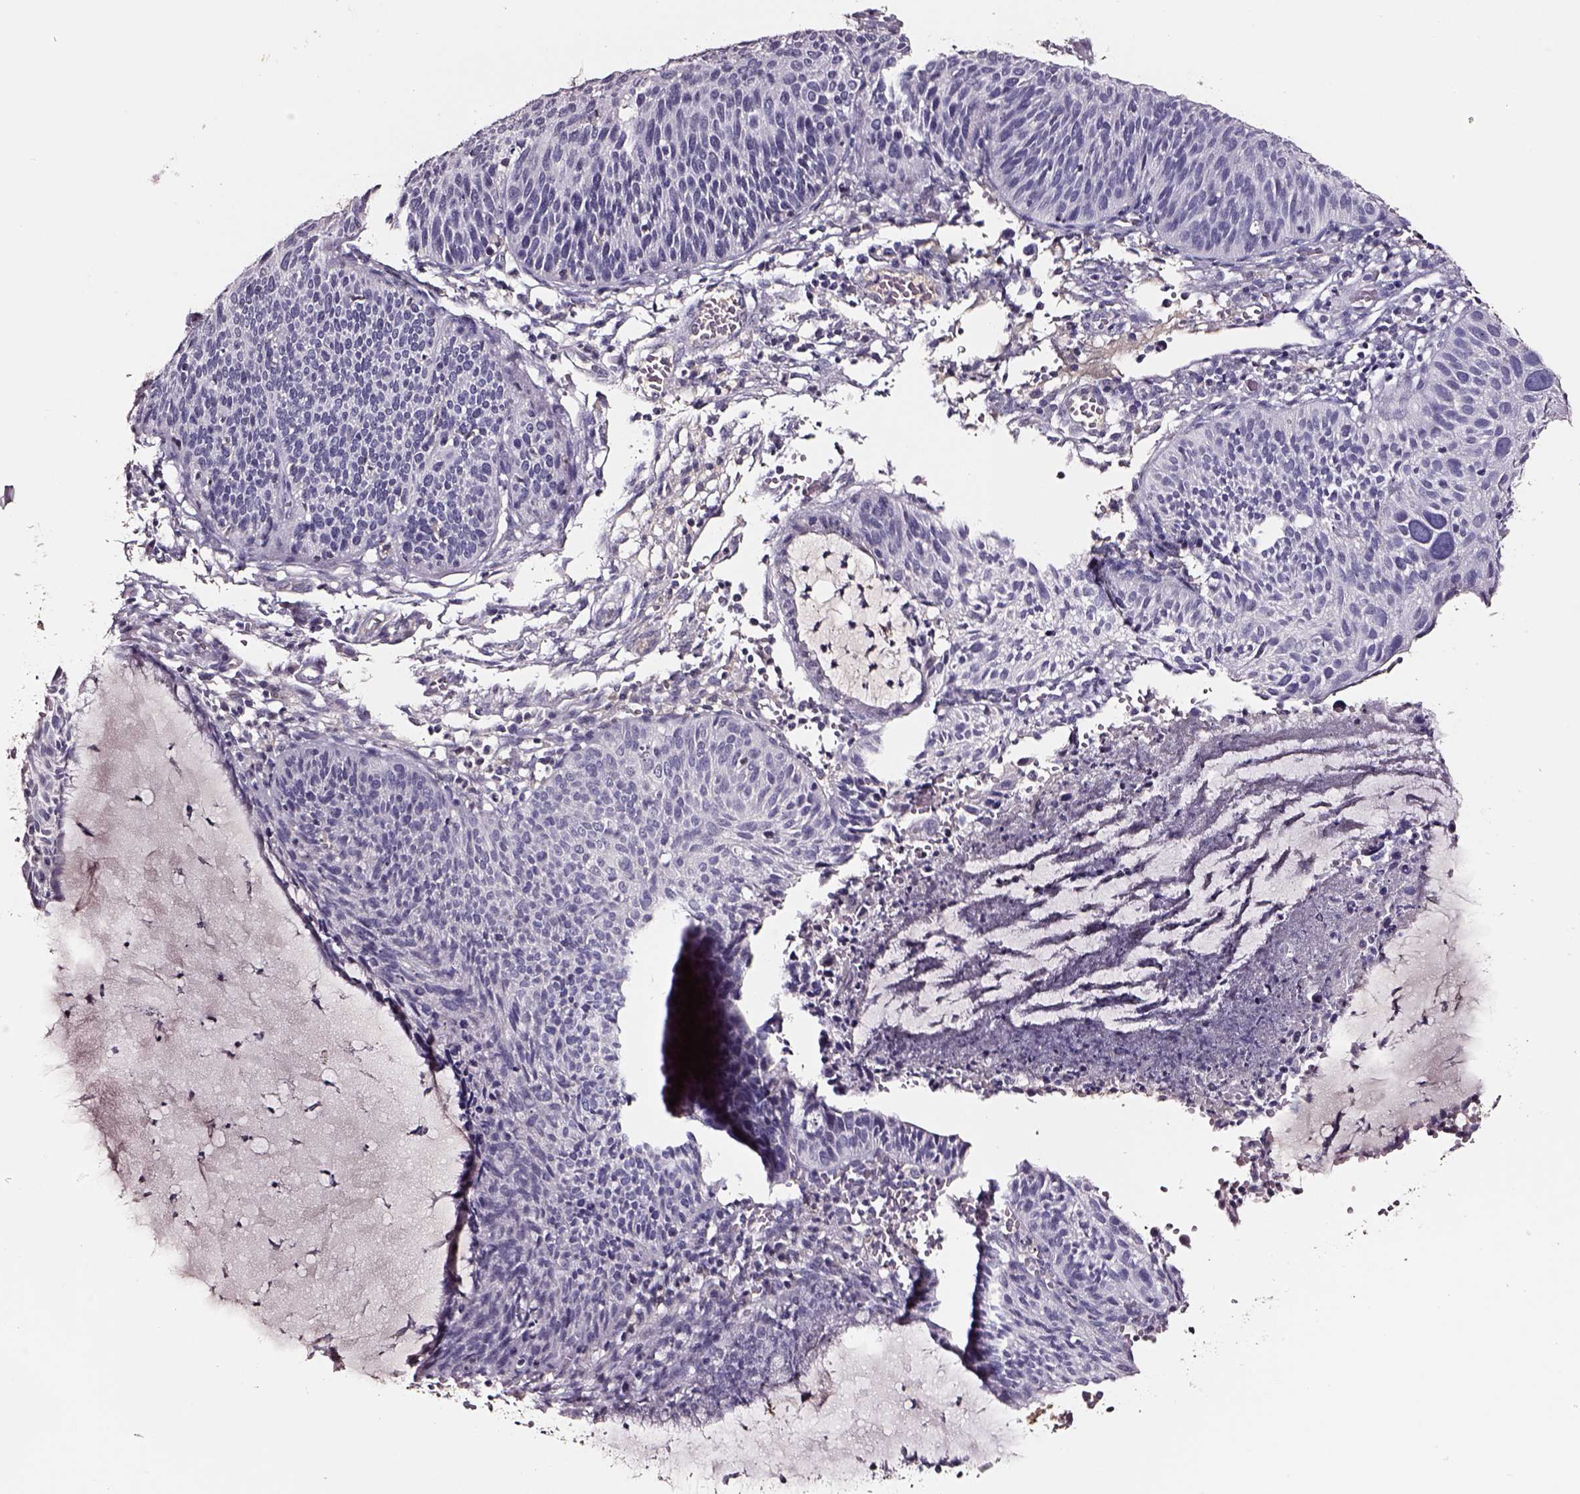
{"staining": {"intensity": "negative", "quantity": "none", "location": "none"}, "tissue": "cervical cancer", "cell_type": "Tumor cells", "image_type": "cancer", "snomed": [{"axis": "morphology", "description": "Squamous cell carcinoma, NOS"}, {"axis": "topography", "description": "Cervix"}], "caption": "Tumor cells are negative for brown protein staining in squamous cell carcinoma (cervical).", "gene": "SMIM17", "patient": {"sex": "female", "age": 36}}